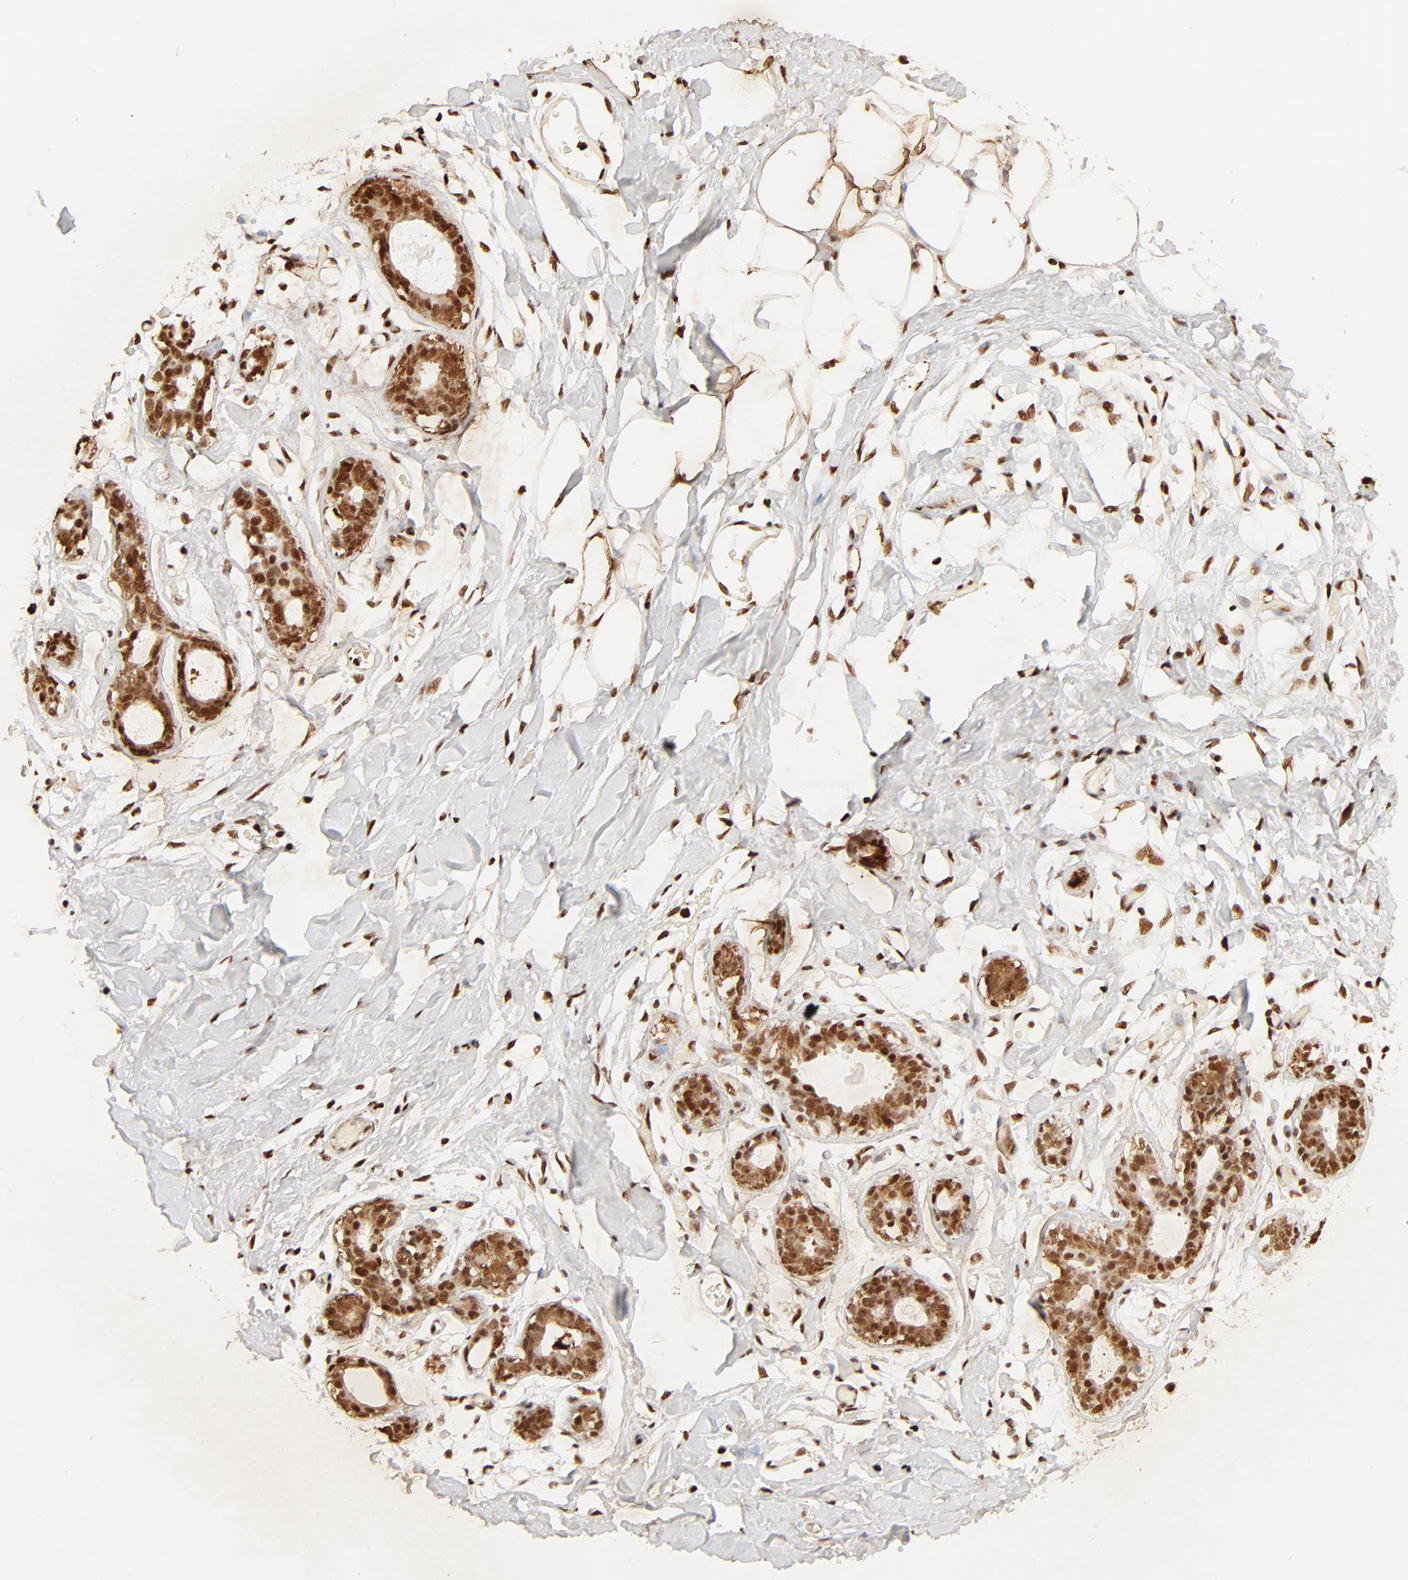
{"staining": {"intensity": "strong", "quantity": ">75%", "location": "nuclear"}, "tissue": "breast", "cell_type": "Adipocytes", "image_type": "normal", "snomed": [{"axis": "morphology", "description": "Normal tissue, NOS"}, {"axis": "topography", "description": "Breast"}, {"axis": "topography", "description": "Adipose tissue"}], "caption": "This histopathology image exhibits immunohistochemistry (IHC) staining of normal human breast, with high strong nuclear expression in about >75% of adipocytes.", "gene": "FAM50A", "patient": {"sex": "female", "age": 25}}